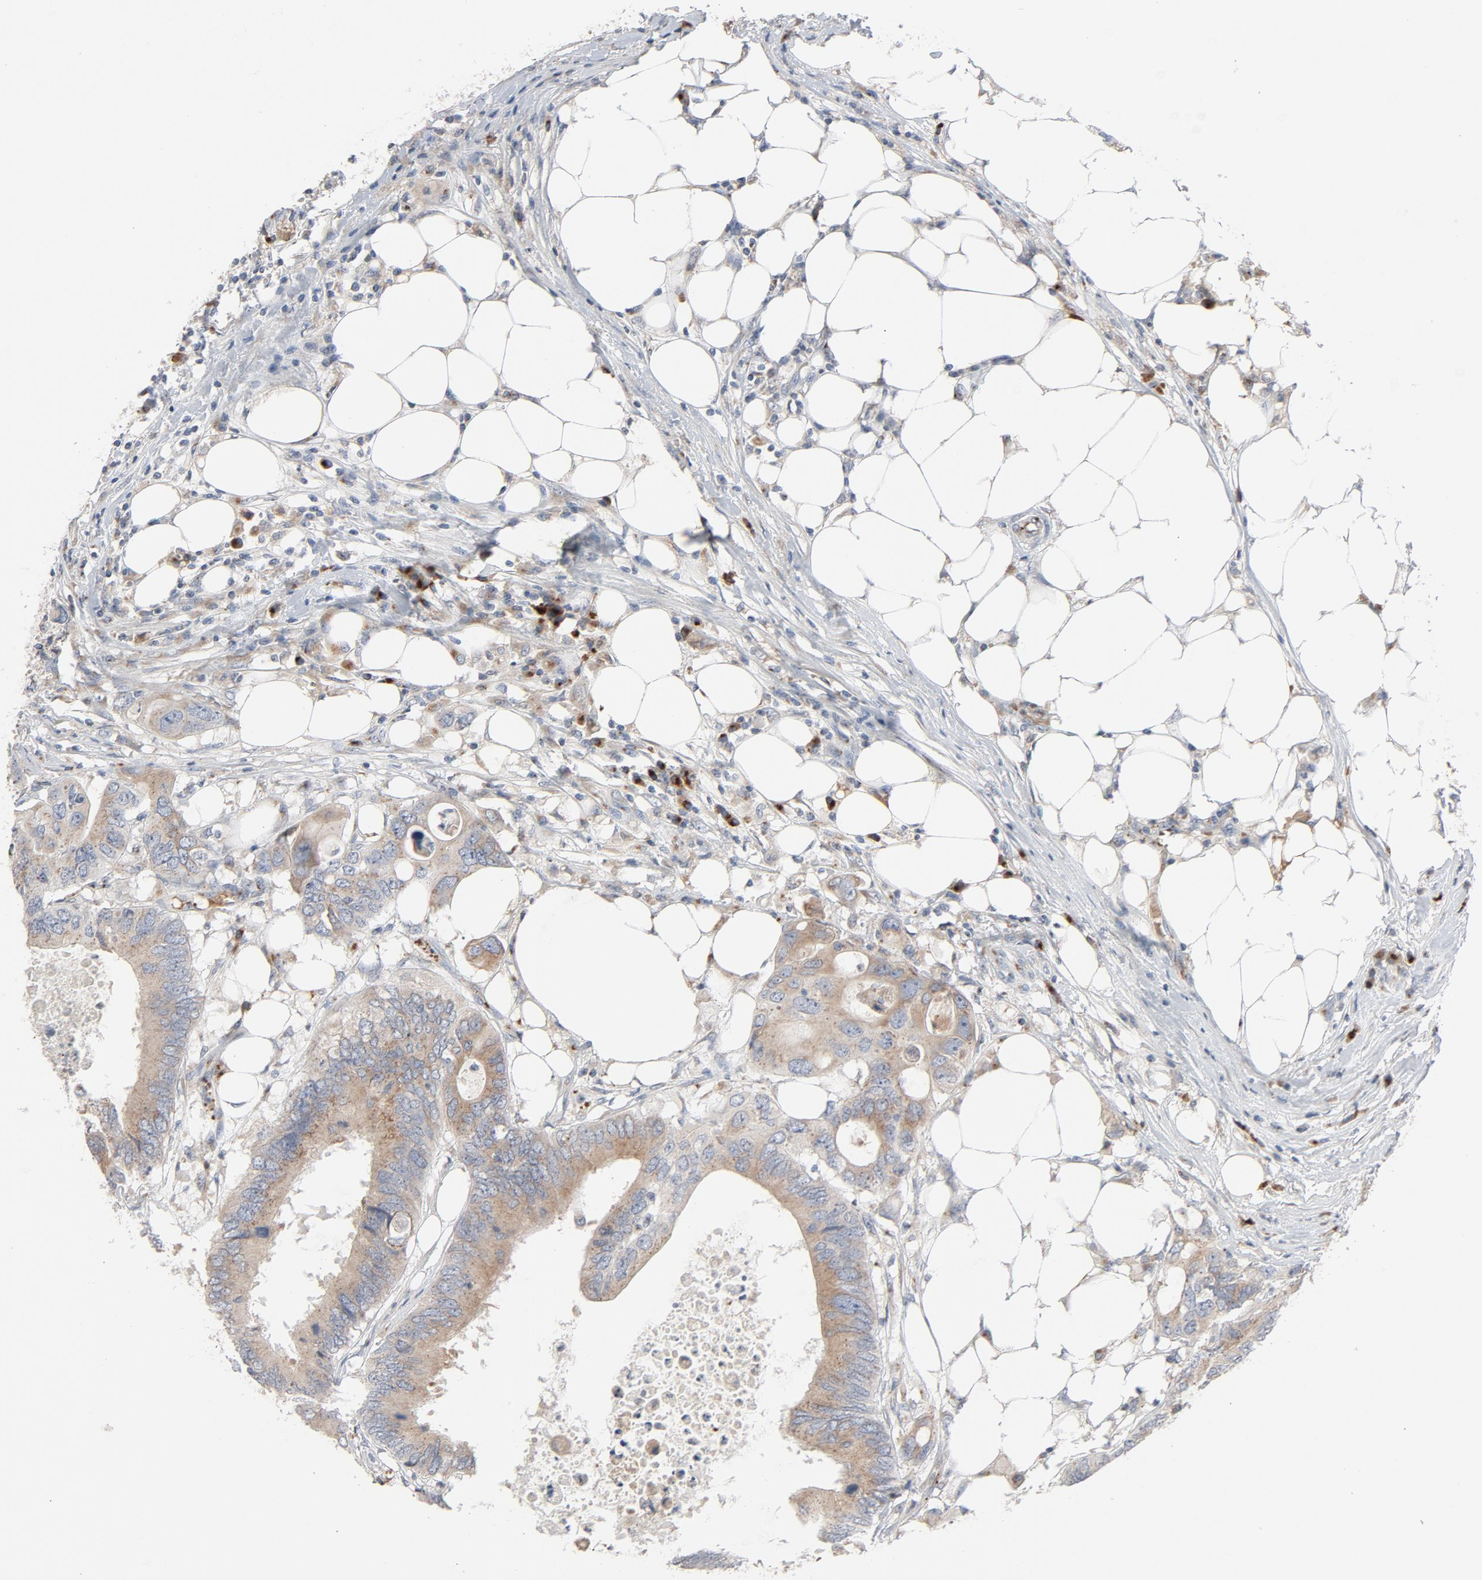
{"staining": {"intensity": "weak", "quantity": "<25%", "location": "cytoplasmic/membranous"}, "tissue": "colorectal cancer", "cell_type": "Tumor cells", "image_type": "cancer", "snomed": [{"axis": "morphology", "description": "Adenocarcinoma, NOS"}, {"axis": "topography", "description": "Colon"}], "caption": "Human colorectal cancer stained for a protein using IHC demonstrates no positivity in tumor cells.", "gene": "LMAN2", "patient": {"sex": "male", "age": 71}}